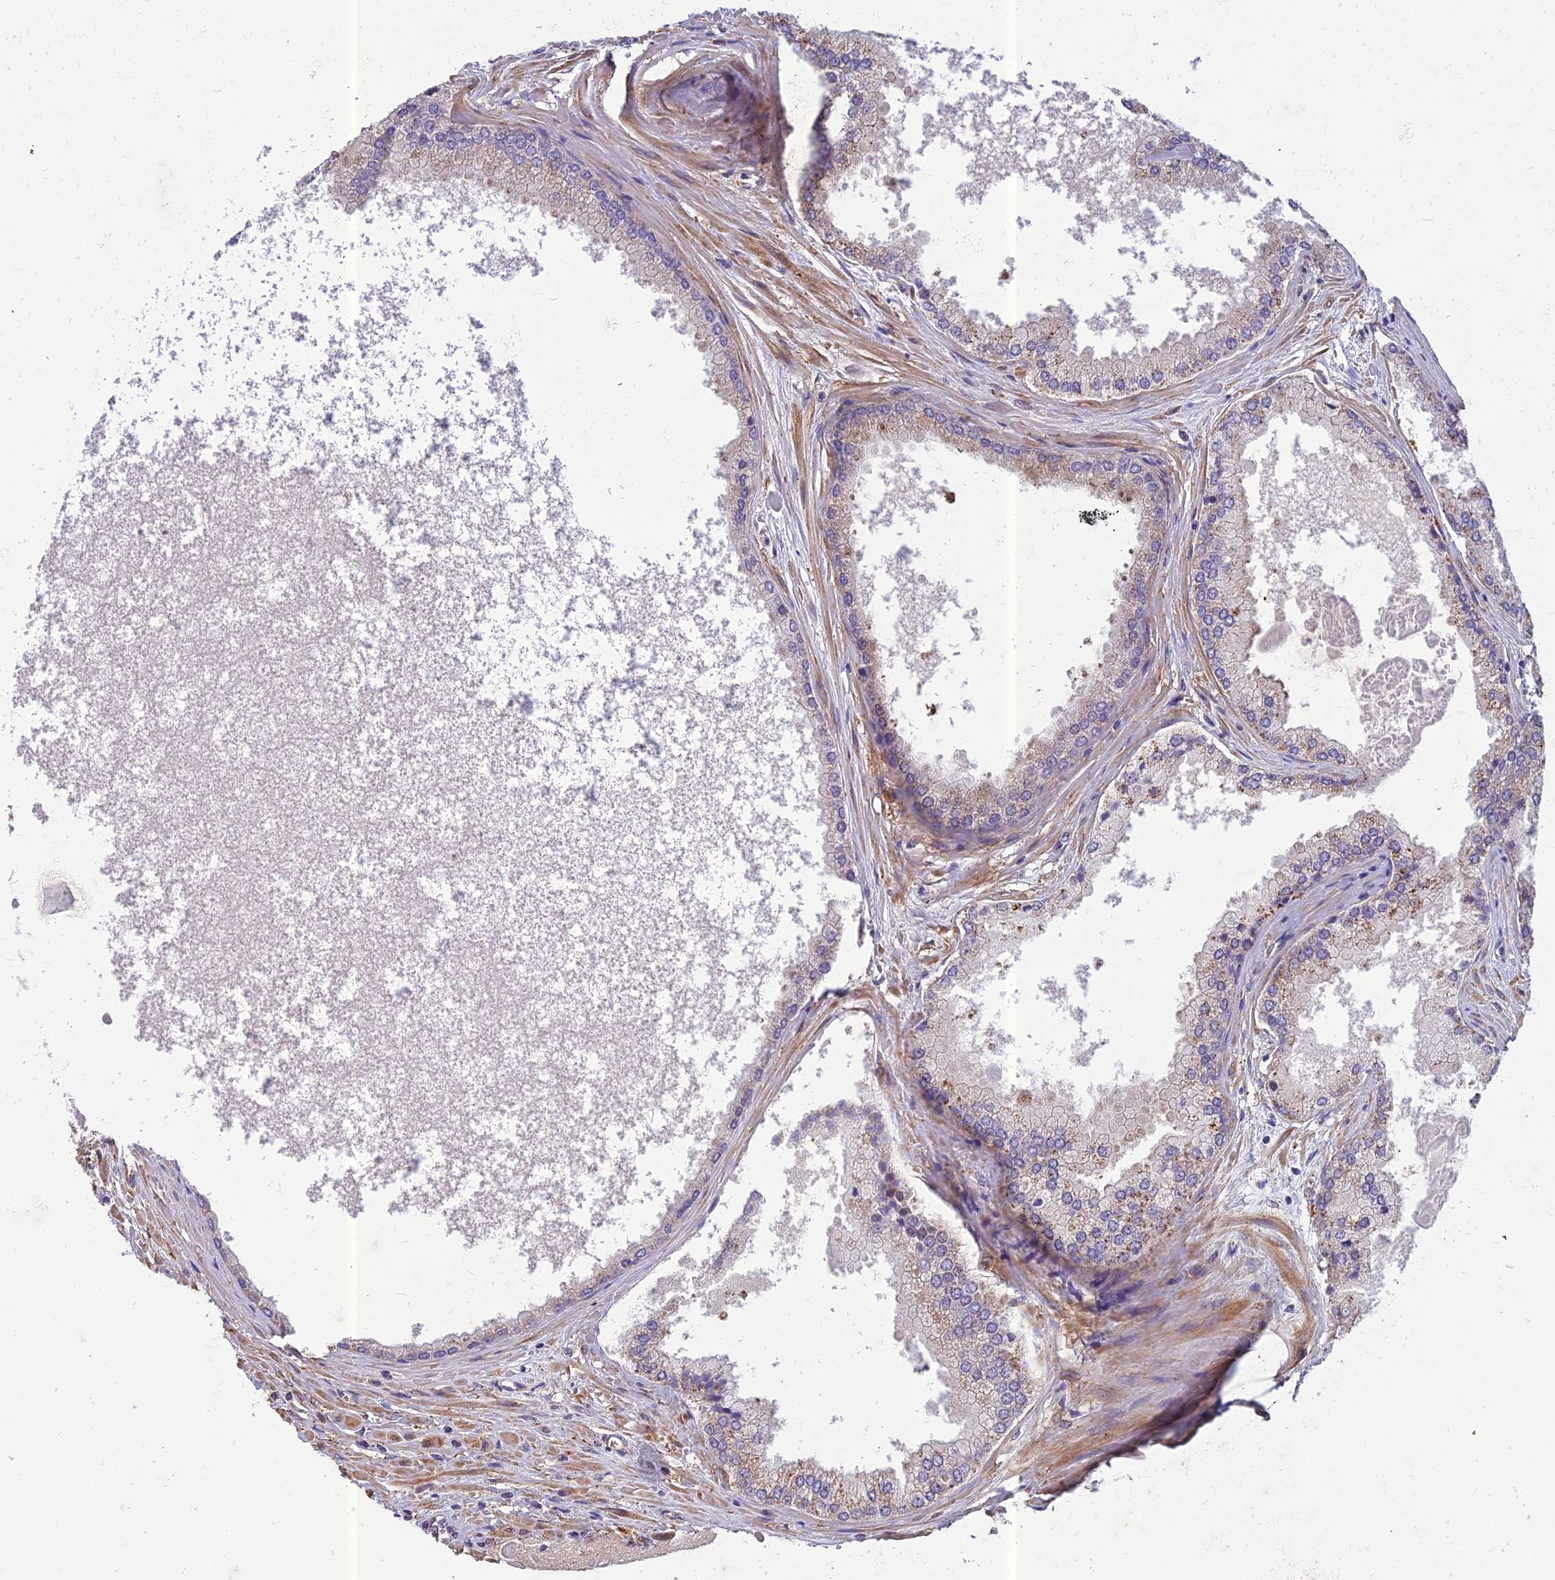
{"staining": {"intensity": "moderate", "quantity": "<25%", "location": "cytoplasmic/membranous"}, "tissue": "prostate cancer", "cell_type": "Tumor cells", "image_type": "cancer", "snomed": [{"axis": "morphology", "description": "Adenocarcinoma, Low grade"}, {"axis": "topography", "description": "Prostate"}], "caption": "A photomicrograph of human low-grade adenocarcinoma (prostate) stained for a protein displays moderate cytoplasmic/membranous brown staining in tumor cells.", "gene": "SPDL1", "patient": {"sex": "male", "age": 68}}